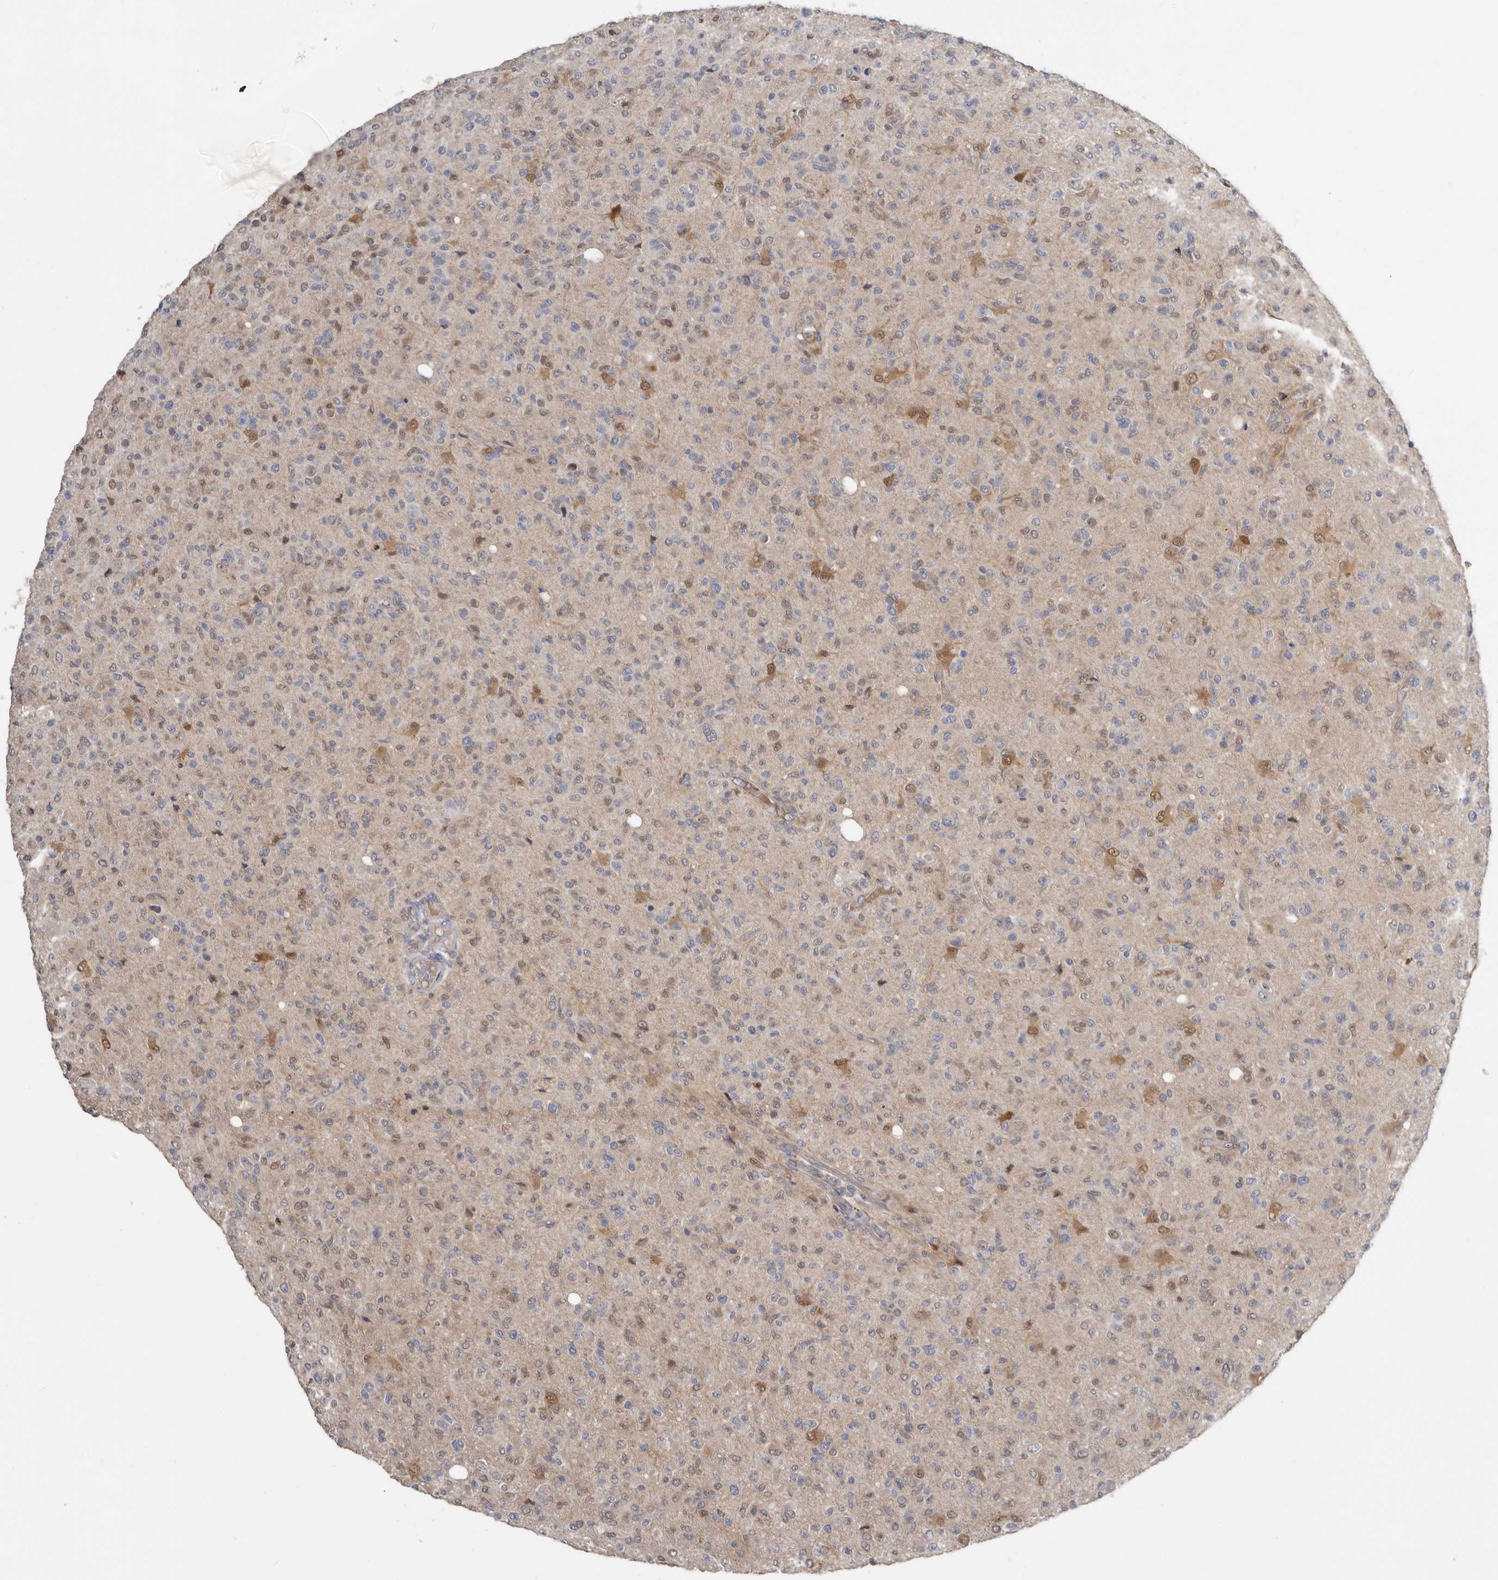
{"staining": {"intensity": "negative", "quantity": "none", "location": "none"}, "tissue": "glioma", "cell_type": "Tumor cells", "image_type": "cancer", "snomed": [{"axis": "morphology", "description": "Glioma, malignant, High grade"}, {"axis": "topography", "description": "Brain"}], "caption": "IHC of glioma reveals no positivity in tumor cells.", "gene": "RBKS", "patient": {"sex": "female", "age": 57}}